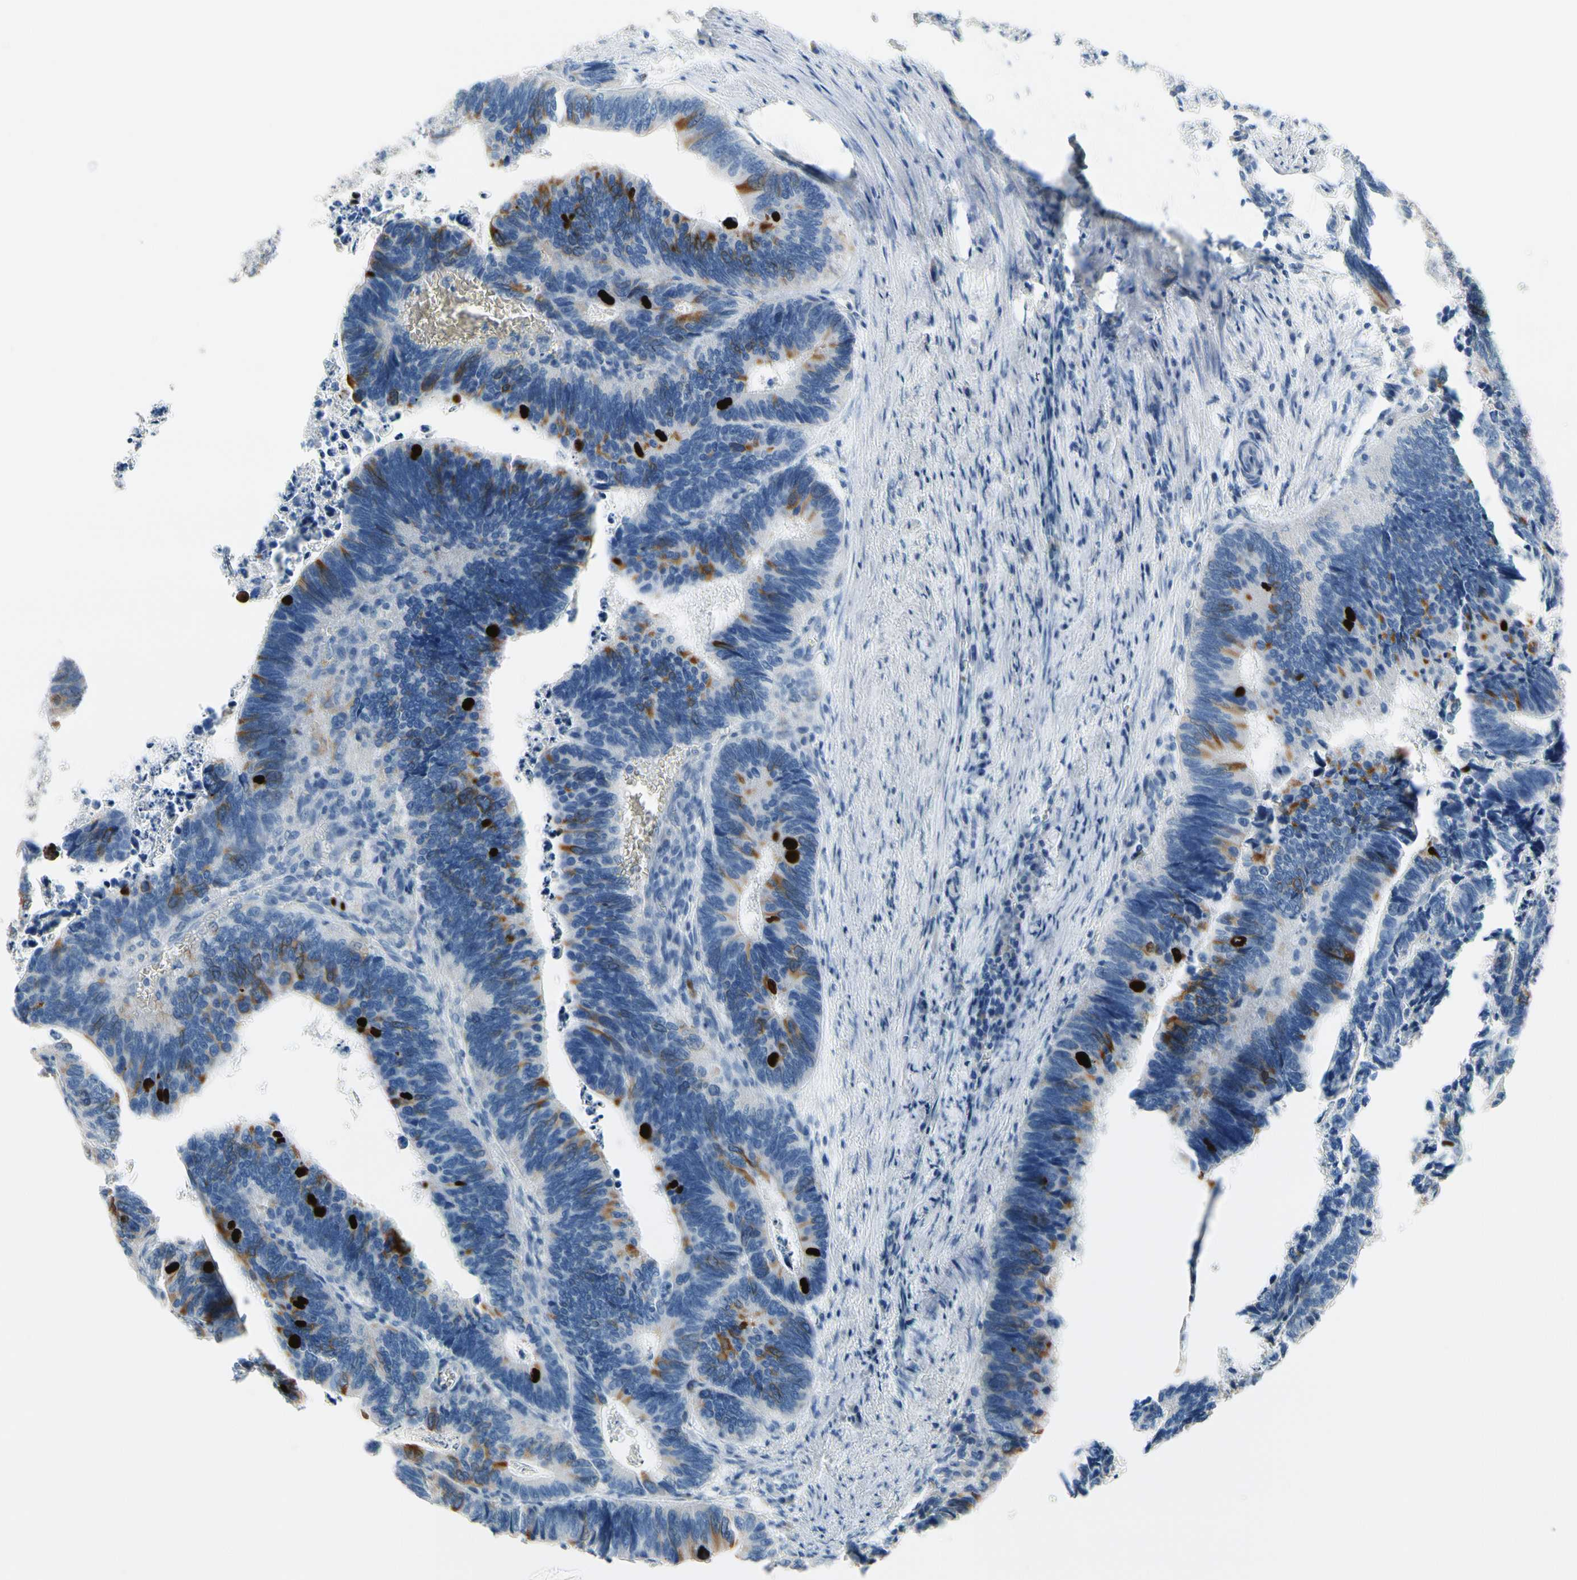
{"staining": {"intensity": "moderate", "quantity": "<25%", "location": "cytoplasmic/membranous"}, "tissue": "colorectal cancer", "cell_type": "Tumor cells", "image_type": "cancer", "snomed": [{"axis": "morphology", "description": "Adenocarcinoma, NOS"}, {"axis": "topography", "description": "Colon"}], "caption": "Immunohistochemistry (IHC) photomicrograph of neoplastic tissue: adenocarcinoma (colorectal) stained using IHC displays low levels of moderate protein expression localized specifically in the cytoplasmic/membranous of tumor cells, appearing as a cytoplasmic/membranous brown color.", "gene": "CKAP2", "patient": {"sex": "male", "age": 72}}